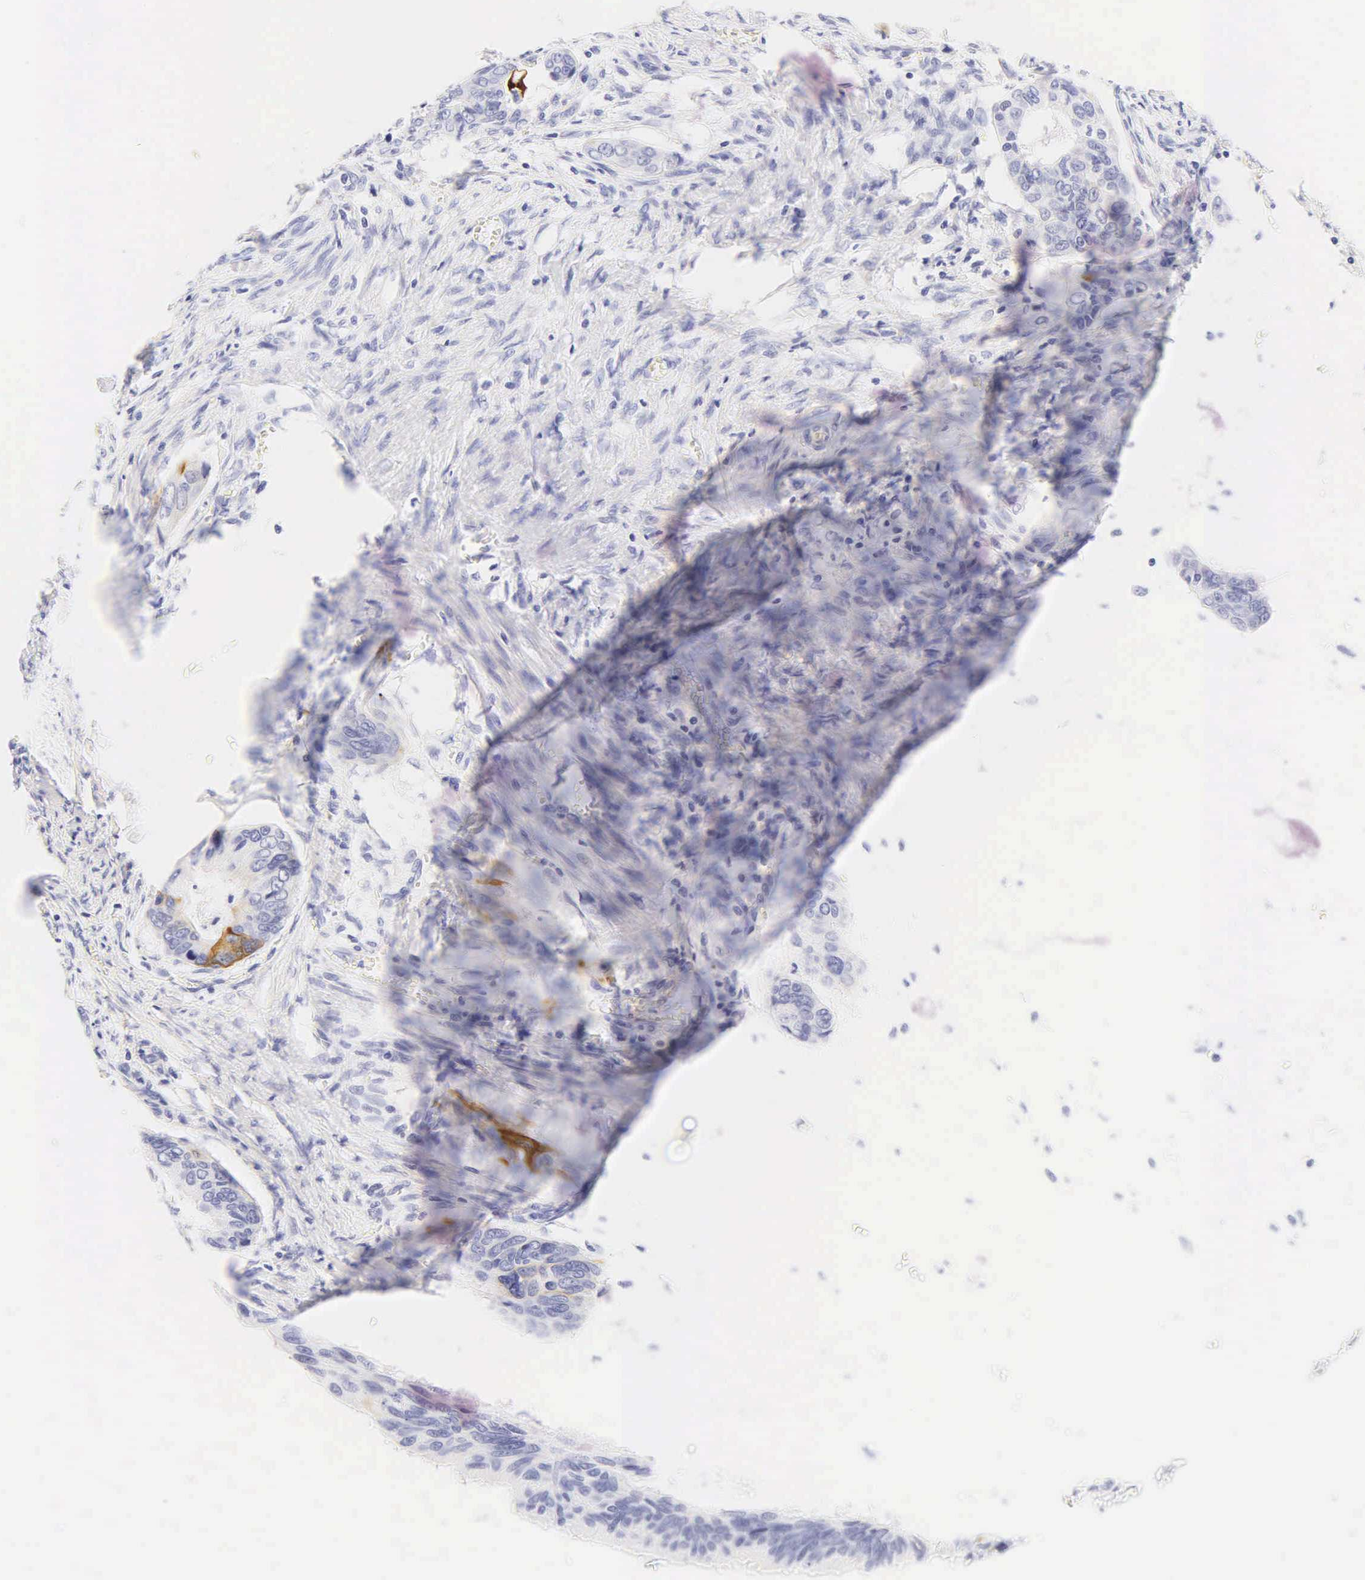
{"staining": {"intensity": "strong", "quantity": ">75%", "location": "cytoplasmic/membranous"}, "tissue": "stomach cancer", "cell_type": "Tumor cells", "image_type": "cancer", "snomed": [{"axis": "morphology", "description": "Adenocarcinoma, NOS"}, {"axis": "topography", "description": "Stomach, upper"}], "caption": "Immunohistochemical staining of human stomach cancer (adenocarcinoma) displays high levels of strong cytoplasmic/membranous staining in about >75% of tumor cells.", "gene": "KRT20", "patient": {"sex": "male", "age": 80}}